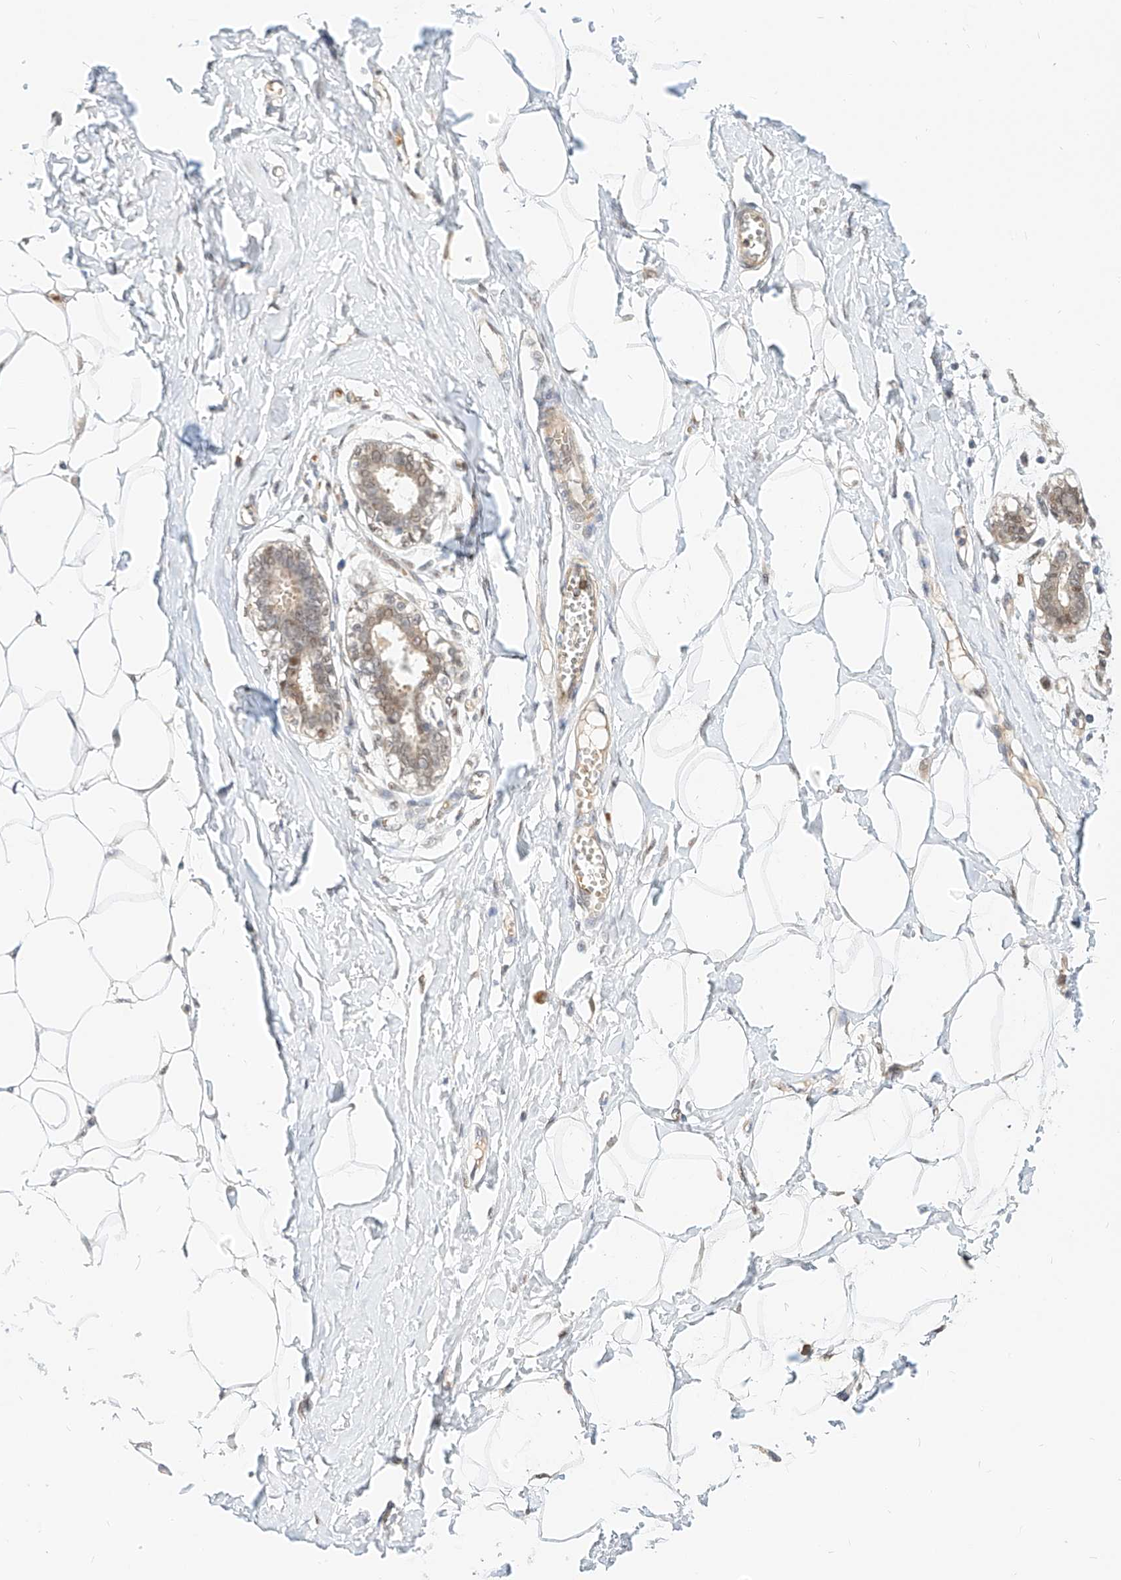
{"staining": {"intensity": "weak", "quantity": "<25%", "location": "nuclear"}, "tissue": "breast", "cell_type": "Adipocytes", "image_type": "normal", "snomed": [{"axis": "morphology", "description": "Normal tissue, NOS"}, {"axis": "topography", "description": "Breast"}], "caption": "IHC micrograph of unremarkable breast: breast stained with DAB reveals no significant protein expression in adipocytes. (Brightfield microscopy of DAB immunohistochemistry (IHC) at high magnification).", "gene": "CBX8", "patient": {"sex": "female", "age": 27}}